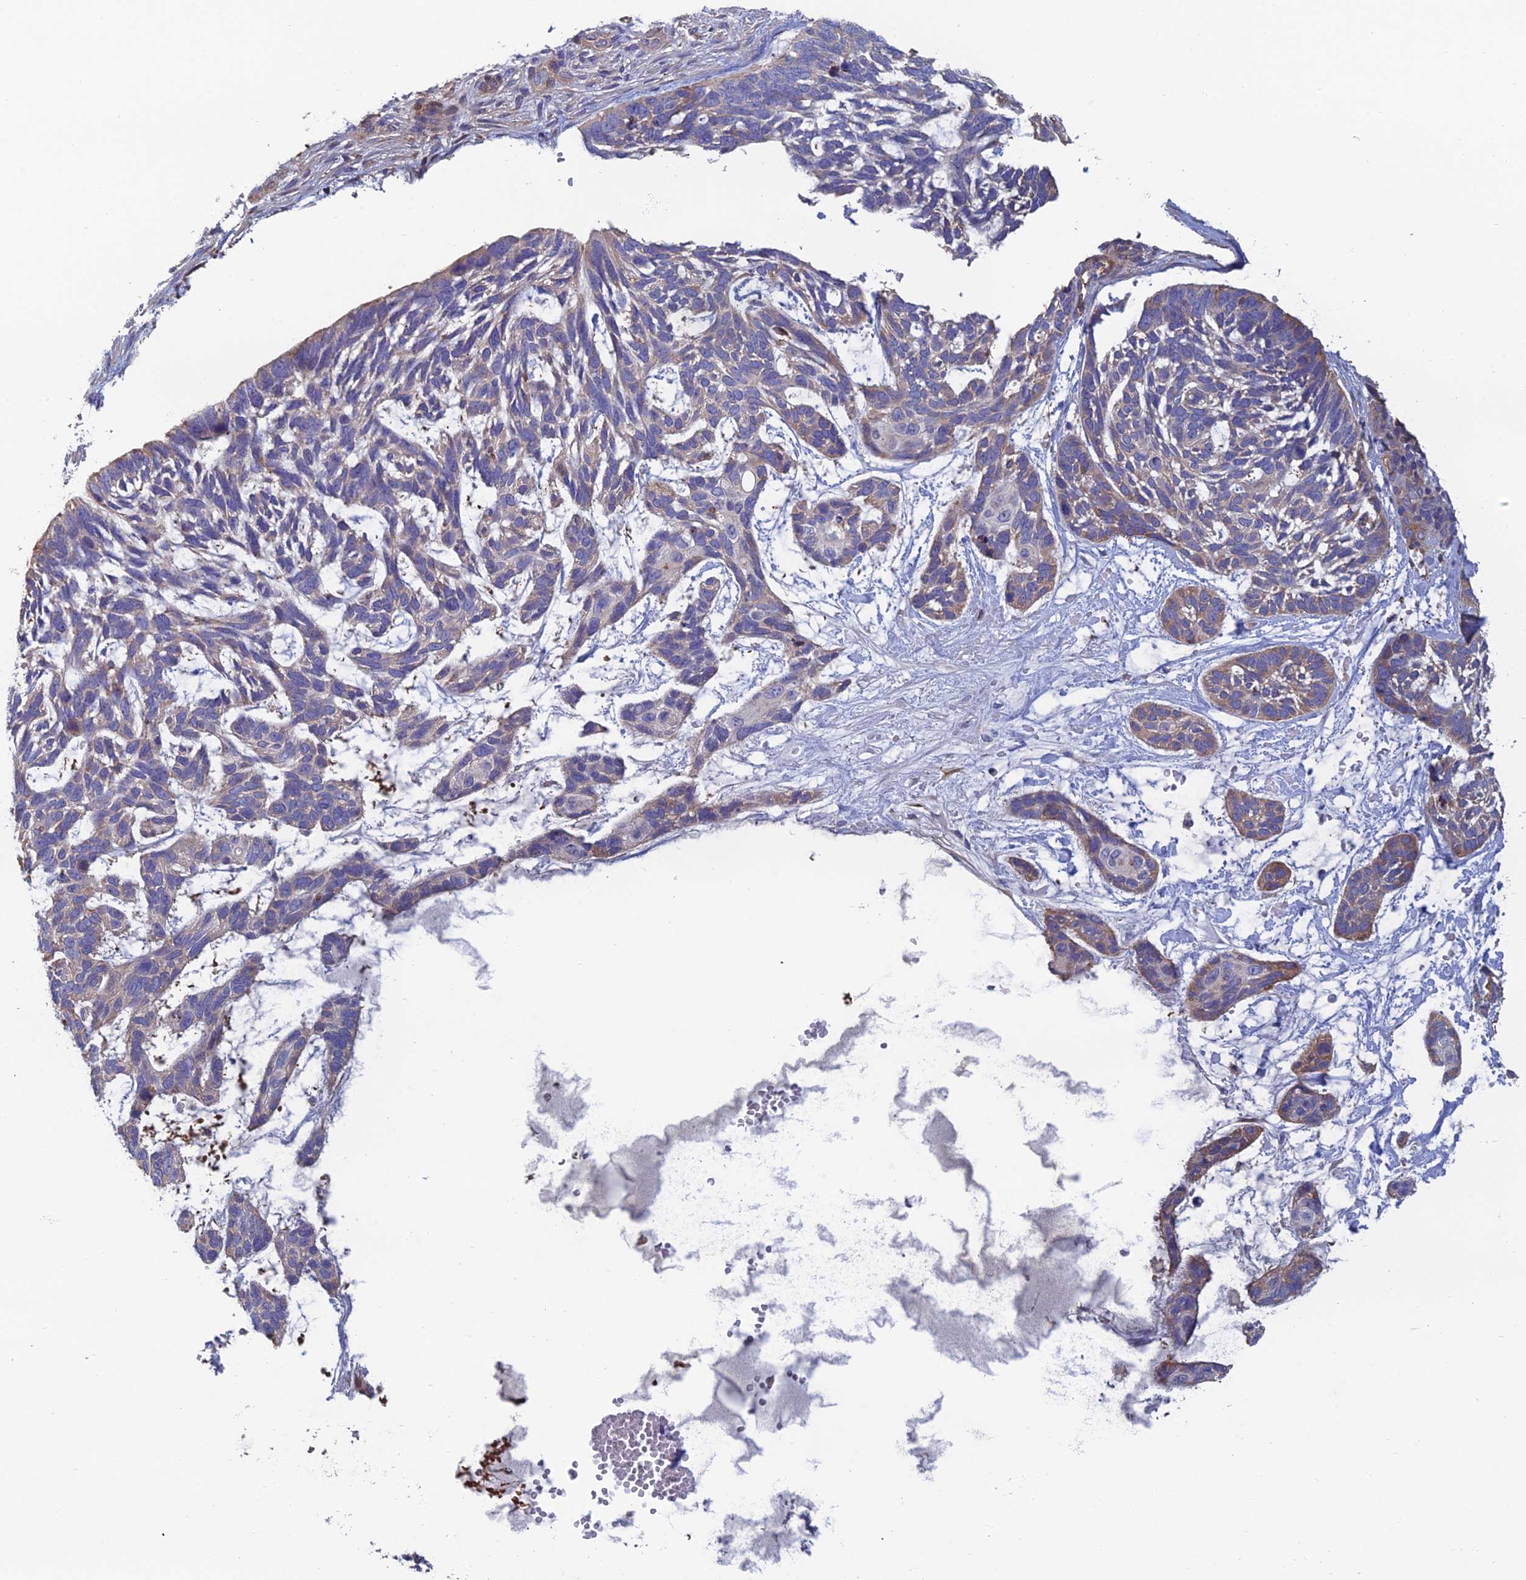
{"staining": {"intensity": "weak", "quantity": "<25%", "location": "cytoplasmic/membranous"}, "tissue": "skin cancer", "cell_type": "Tumor cells", "image_type": "cancer", "snomed": [{"axis": "morphology", "description": "Basal cell carcinoma"}, {"axis": "topography", "description": "Skin"}], "caption": "Immunohistochemistry of skin basal cell carcinoma shows no expression in tumor cells.", "gene": "C15orf62", "patient": {"sex": "male", "age": 88}}